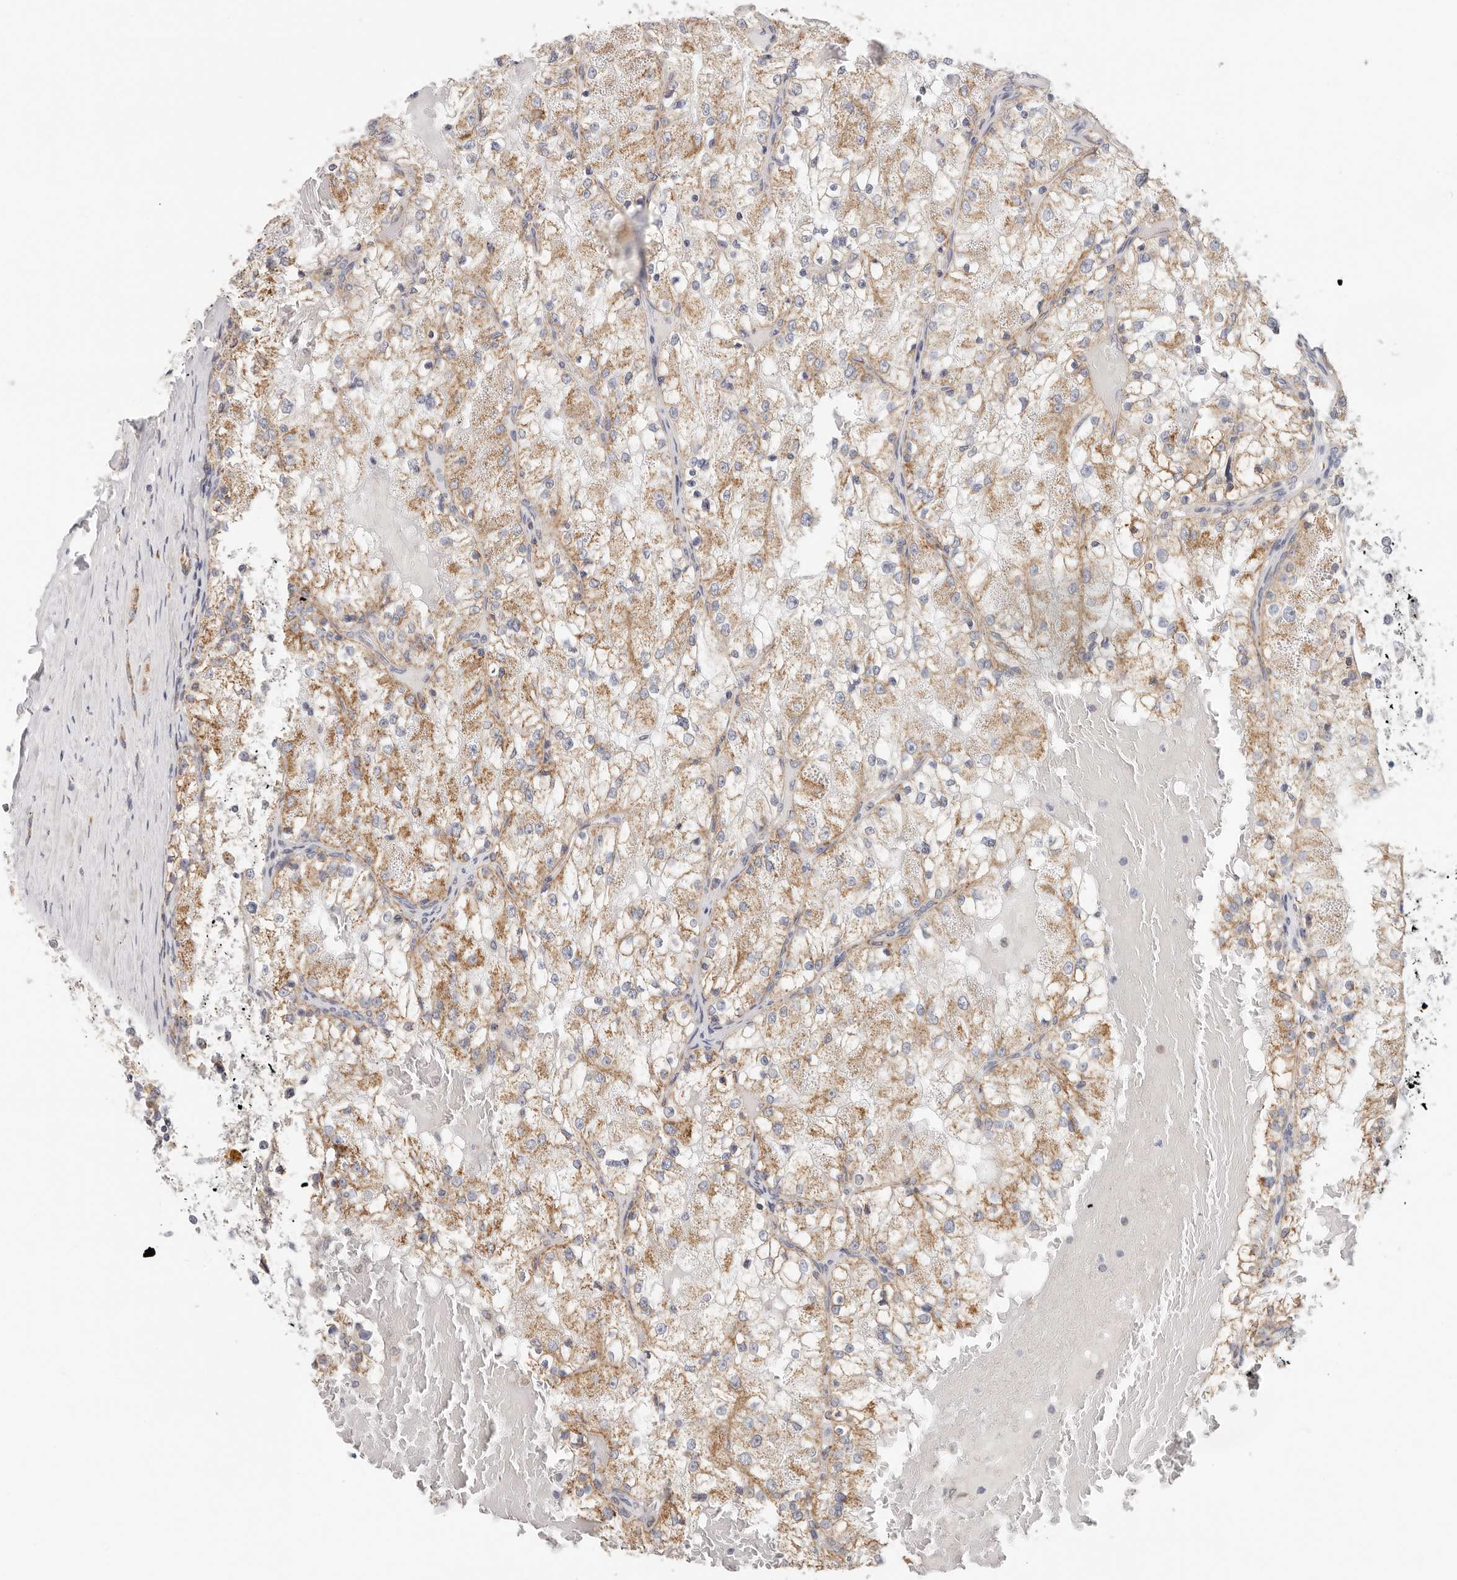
{"staining": {"intensity": "moderate", "quantity": ">75%", "location": "cytoplasmic/membranous"}, "tissue": "renal cancer", "cell_type": "Tumor cells", "image_type": "cancer", "snomed": [{"axis": "morphology", "description": "Normal tissue, NOS"}, {"axis": "morphology", "description": "Adenocarcinoma, NOS"}, {"axis": "topography", "description": "Kidney"}], "caption": "Renal cancer stained with DAB (3,3'-diaminobenzidine) immunohistochemistry displays medium levels of moderate cytoplasmic/membranous staining in approximately >75% of tumor cells. Using DAB (3,3'-diaminobenzidine) (brown) and hematoxylin (blue) stains, captured at high magnification using brightfield microscopy.", "gene": "AFDN", "patient": {"sex": "male", "age": 68}}